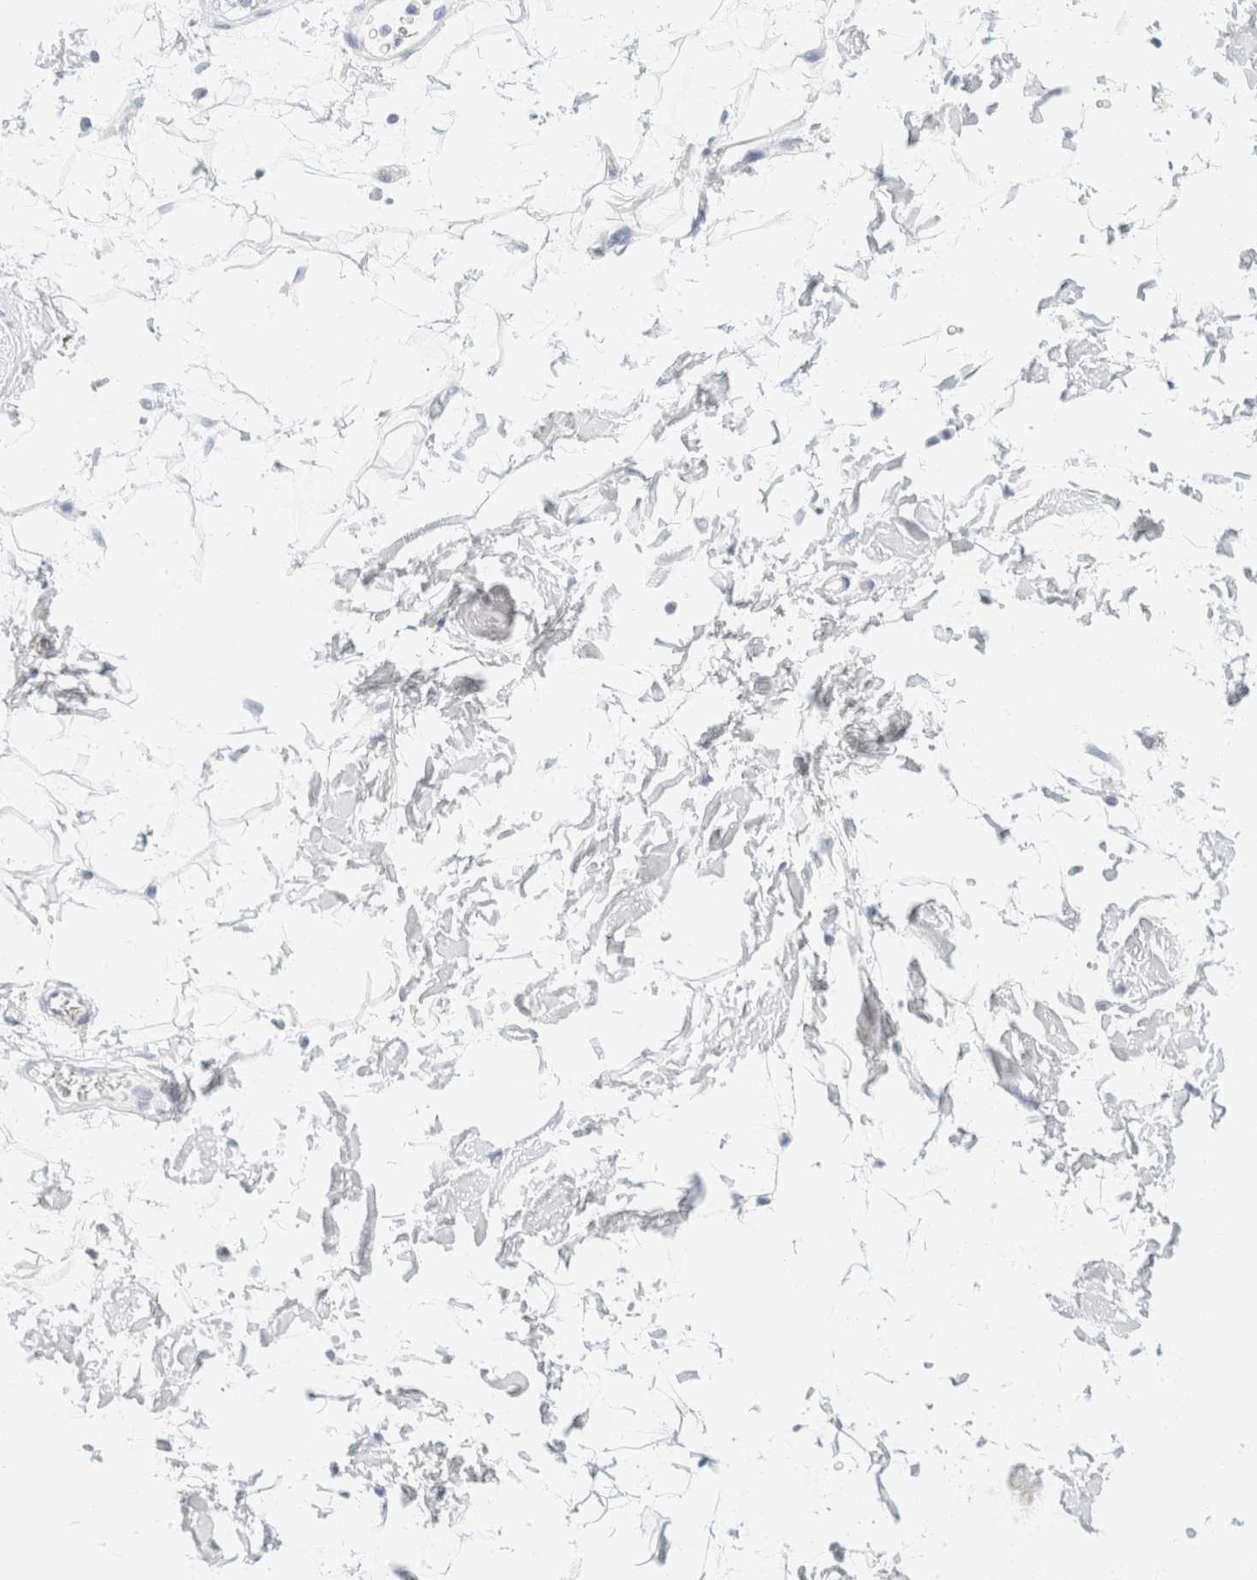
{"staining": {"intensity": "negative", "quantity": "none", "location": "none"}, "tissue": "adipose tissue", "cell_type": "Adipocytes", "image_type": "normal", "snomed": [{"axis": "morphology", "description": "Normal tissue, NOS"}, {"axis": "topography", "description": "Soft tissue"}], "caption": "An immunohistochemistry histopathology image of benign adipose tissue is shown. There is no staining in adipocytes of adipose tissue. (Immunohistochemistry (ihc), brightfield microscopy, high magnification).", "gene": "KRT20", "patient": {"sex": "male", "age": 72}}